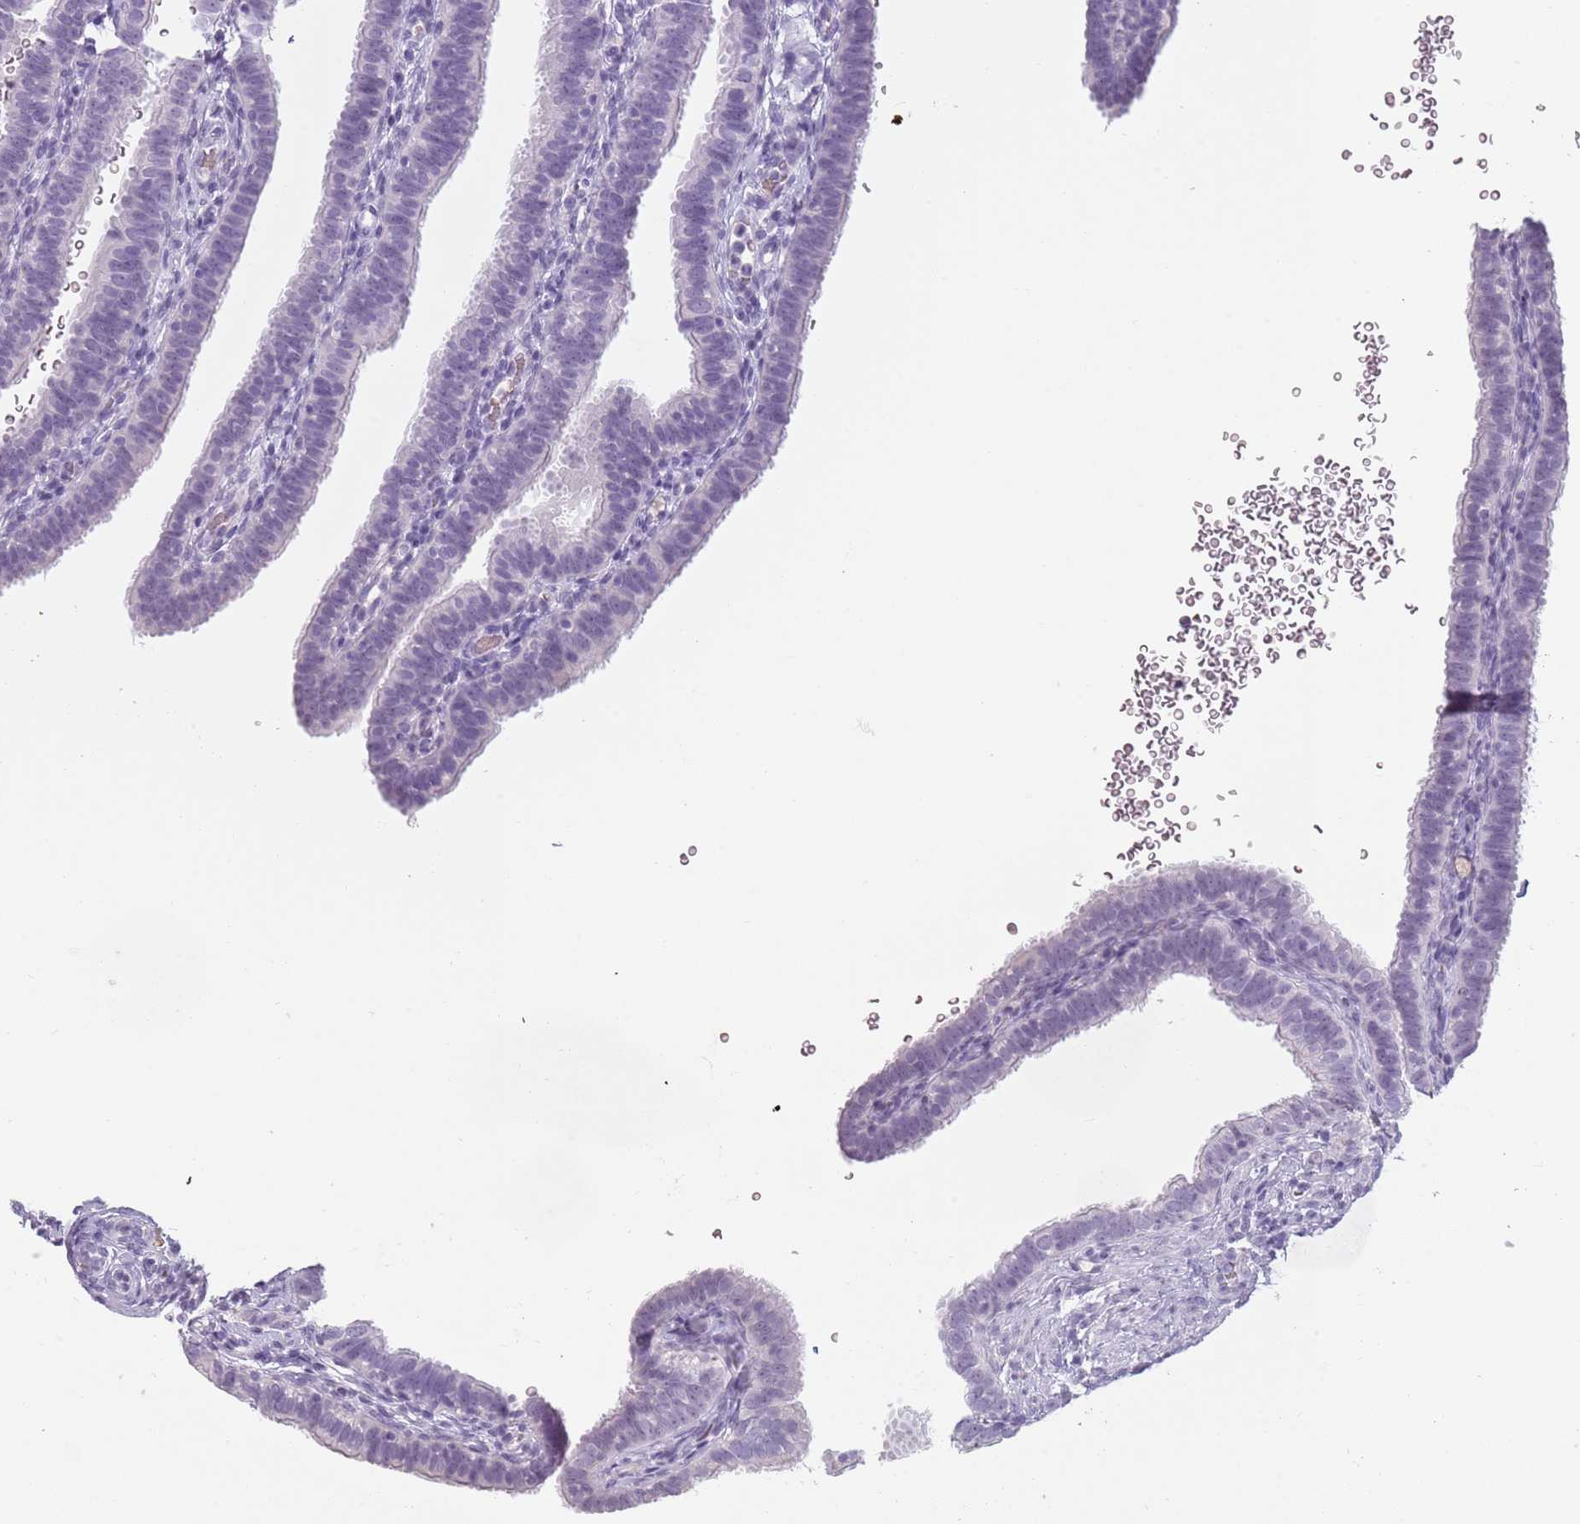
{"staining": {"intensity": "negative", "quantity": "none", "location": "none"}, "tissue": "fallopian tube", "cell_type": "Glandular cells", "image_type": "normal", "snomed": [{"axis": "morphology", "description": "Normal tissue, NOS"}, {"axis": "topography", "description": "Fallopian tube"}], "caption": "An IHC image of normal fallopian tube is shown. There is no staining in glandular cells of fallopian tube. (DAB (3,3'-diaminobenzidine) immunohistochemistry, high magnification).", "gene": "PIEZO1", "patient": {"sex": "female", "age": 41}}